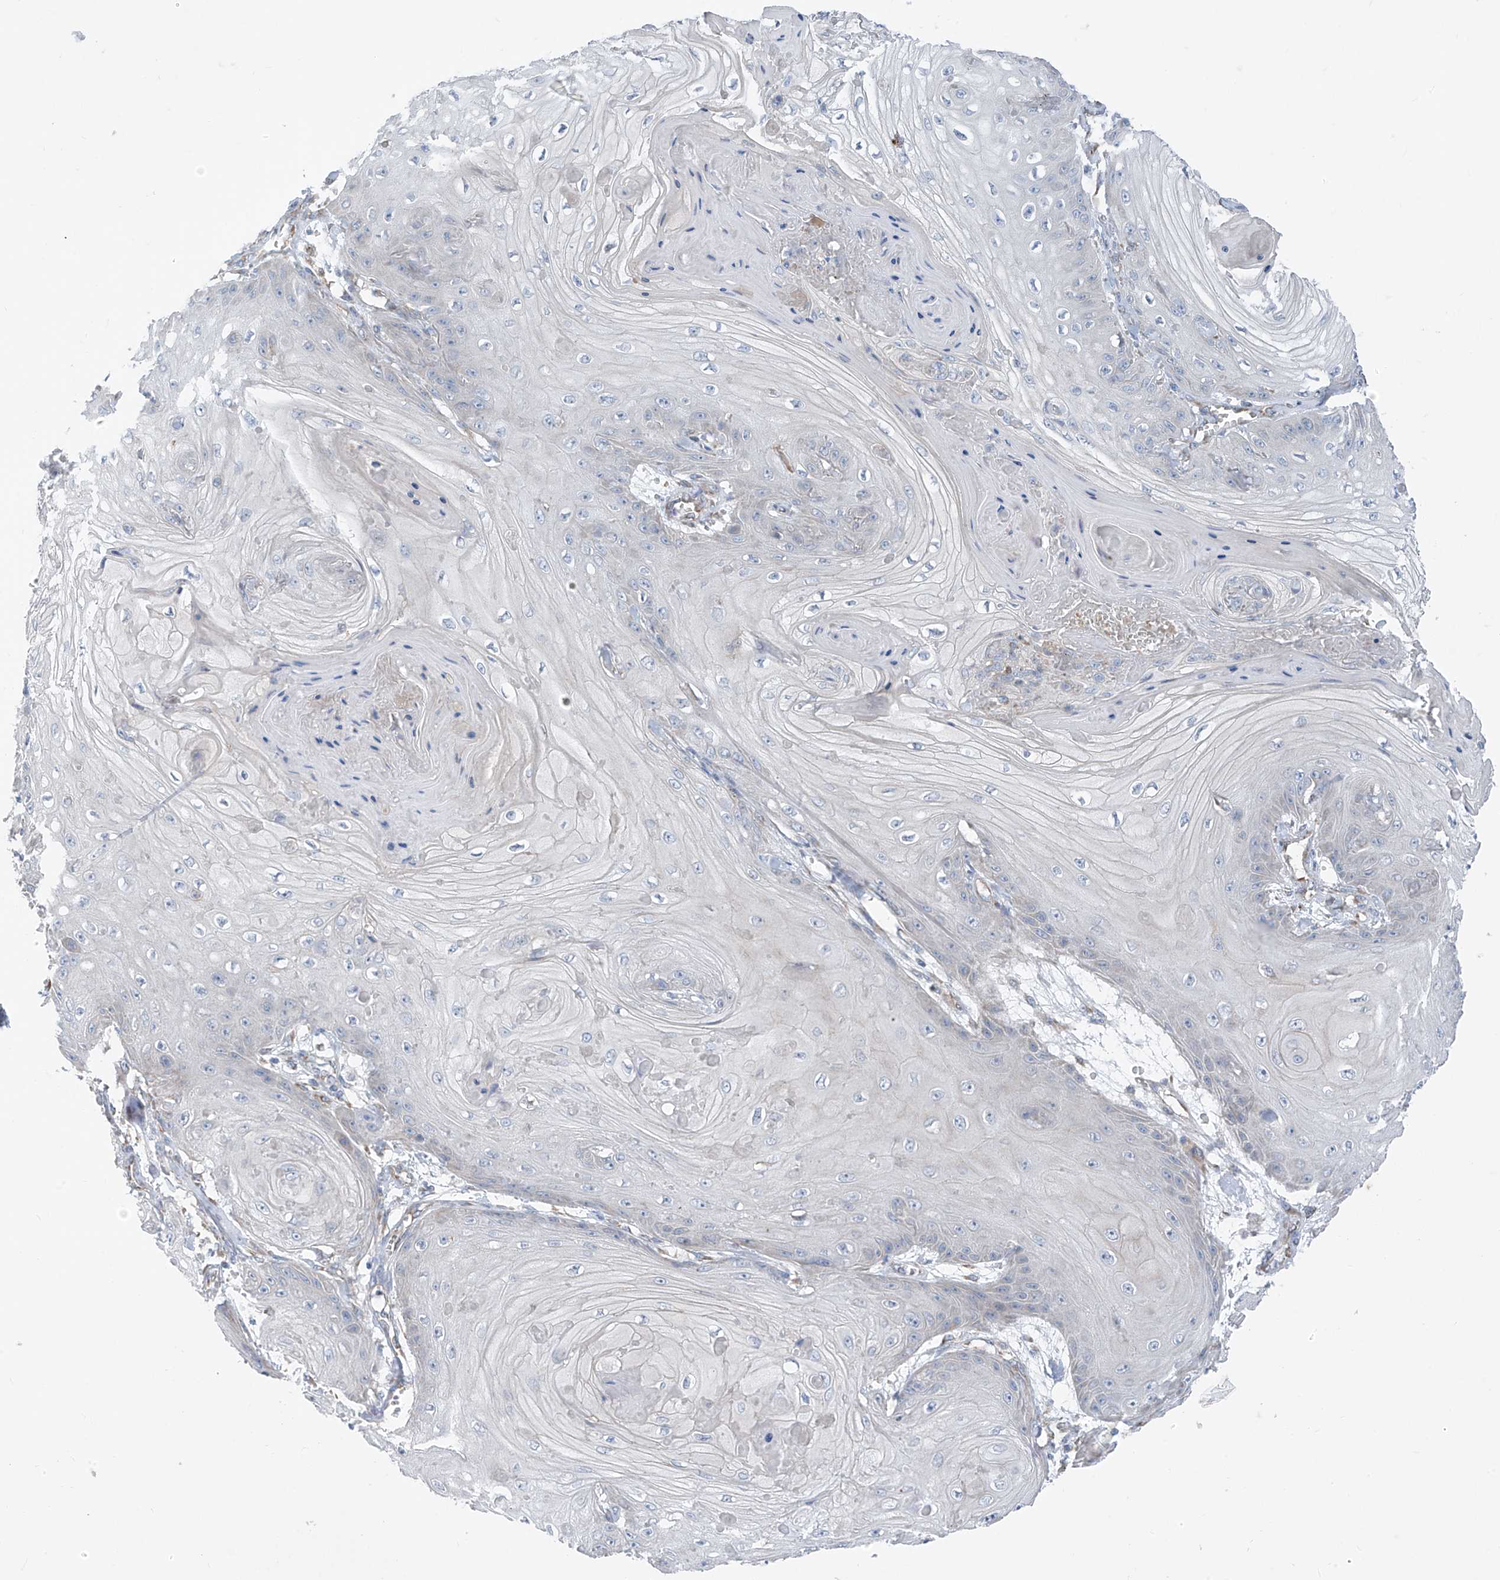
{"staining": {"intensity": "negative", "quantity": "none", "location": "none"}, "tissue": "skin cancer", "cell_type": "Tumor cells", "image_type": "cancer", "snomed": [{"axis": "morphology", "description": "Squamous cell carcinoma, NOS"}, {"axis": "topography", "description": "Skin"}], "caption": "High magnification brightfield microscopy of squamous cell carcinoma (skin) stained with DAB (3,3'-diaminobenzidine) (brown) and counterstained with hematoxylin (blue): tumor cells show no significant staining.", "gene": "EOMES", "patient": {"sex": "male", "age": 74}}